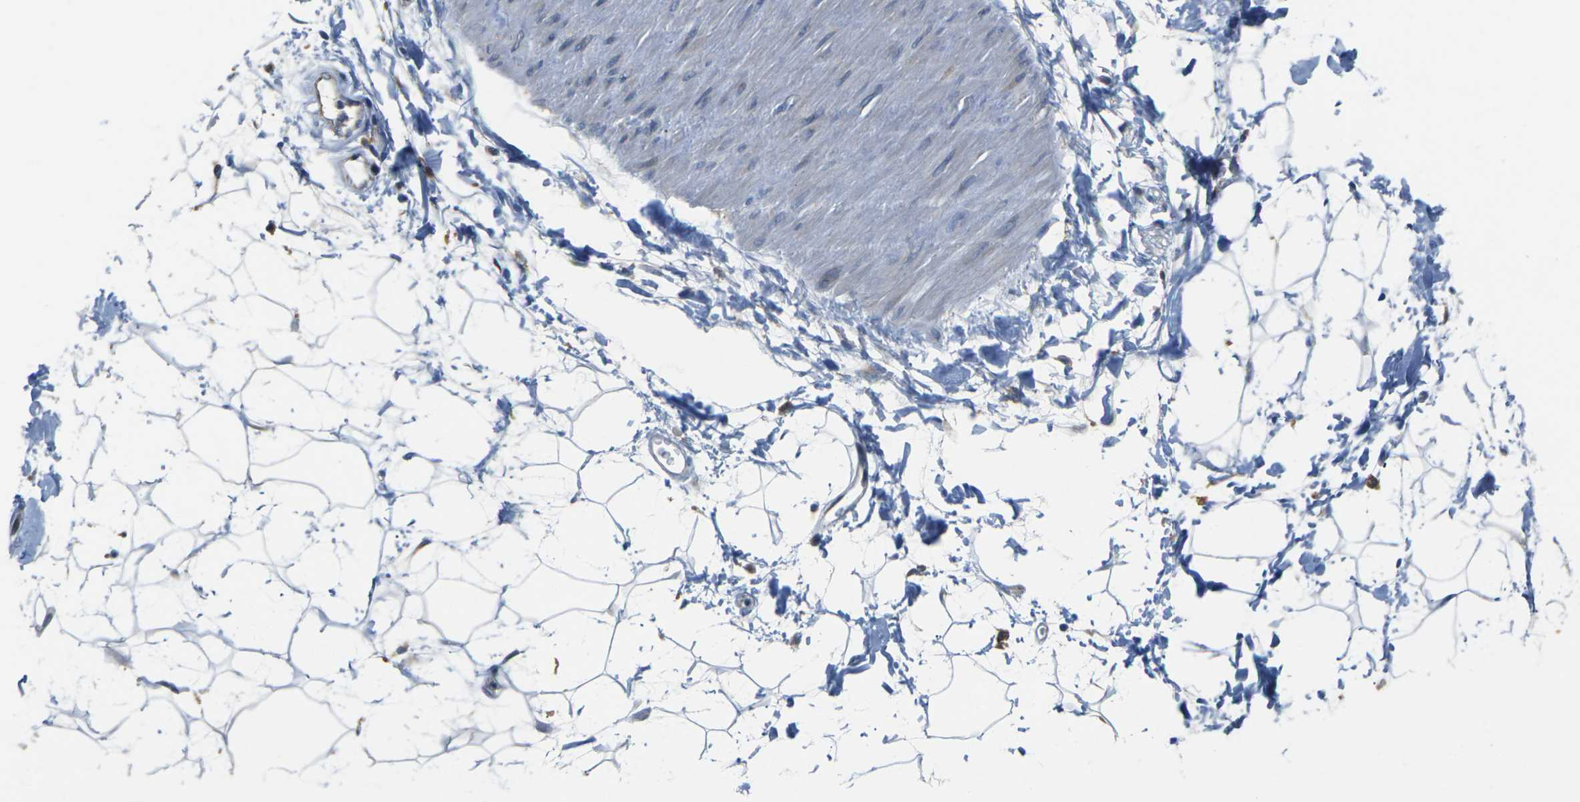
{"staining": {"intensity": "negative", "quantity": "none", "location": "none"}, "tissue": "adipose tissue", "cell_type": "Adipocytes", "image_type": "normal", "snomed": [{"axis": "morphology", "description": "Normal tissue, NOS"}, {"axis": "topography", "description": "Soft tissue"}], "caption": "This is an immunohistochemistry (IHC) micrograph of benign human adipose tissue. There is no staining in adipocytes.", "gene": "SCNN1A", "patient": {"sex": "male", "age": 72}}